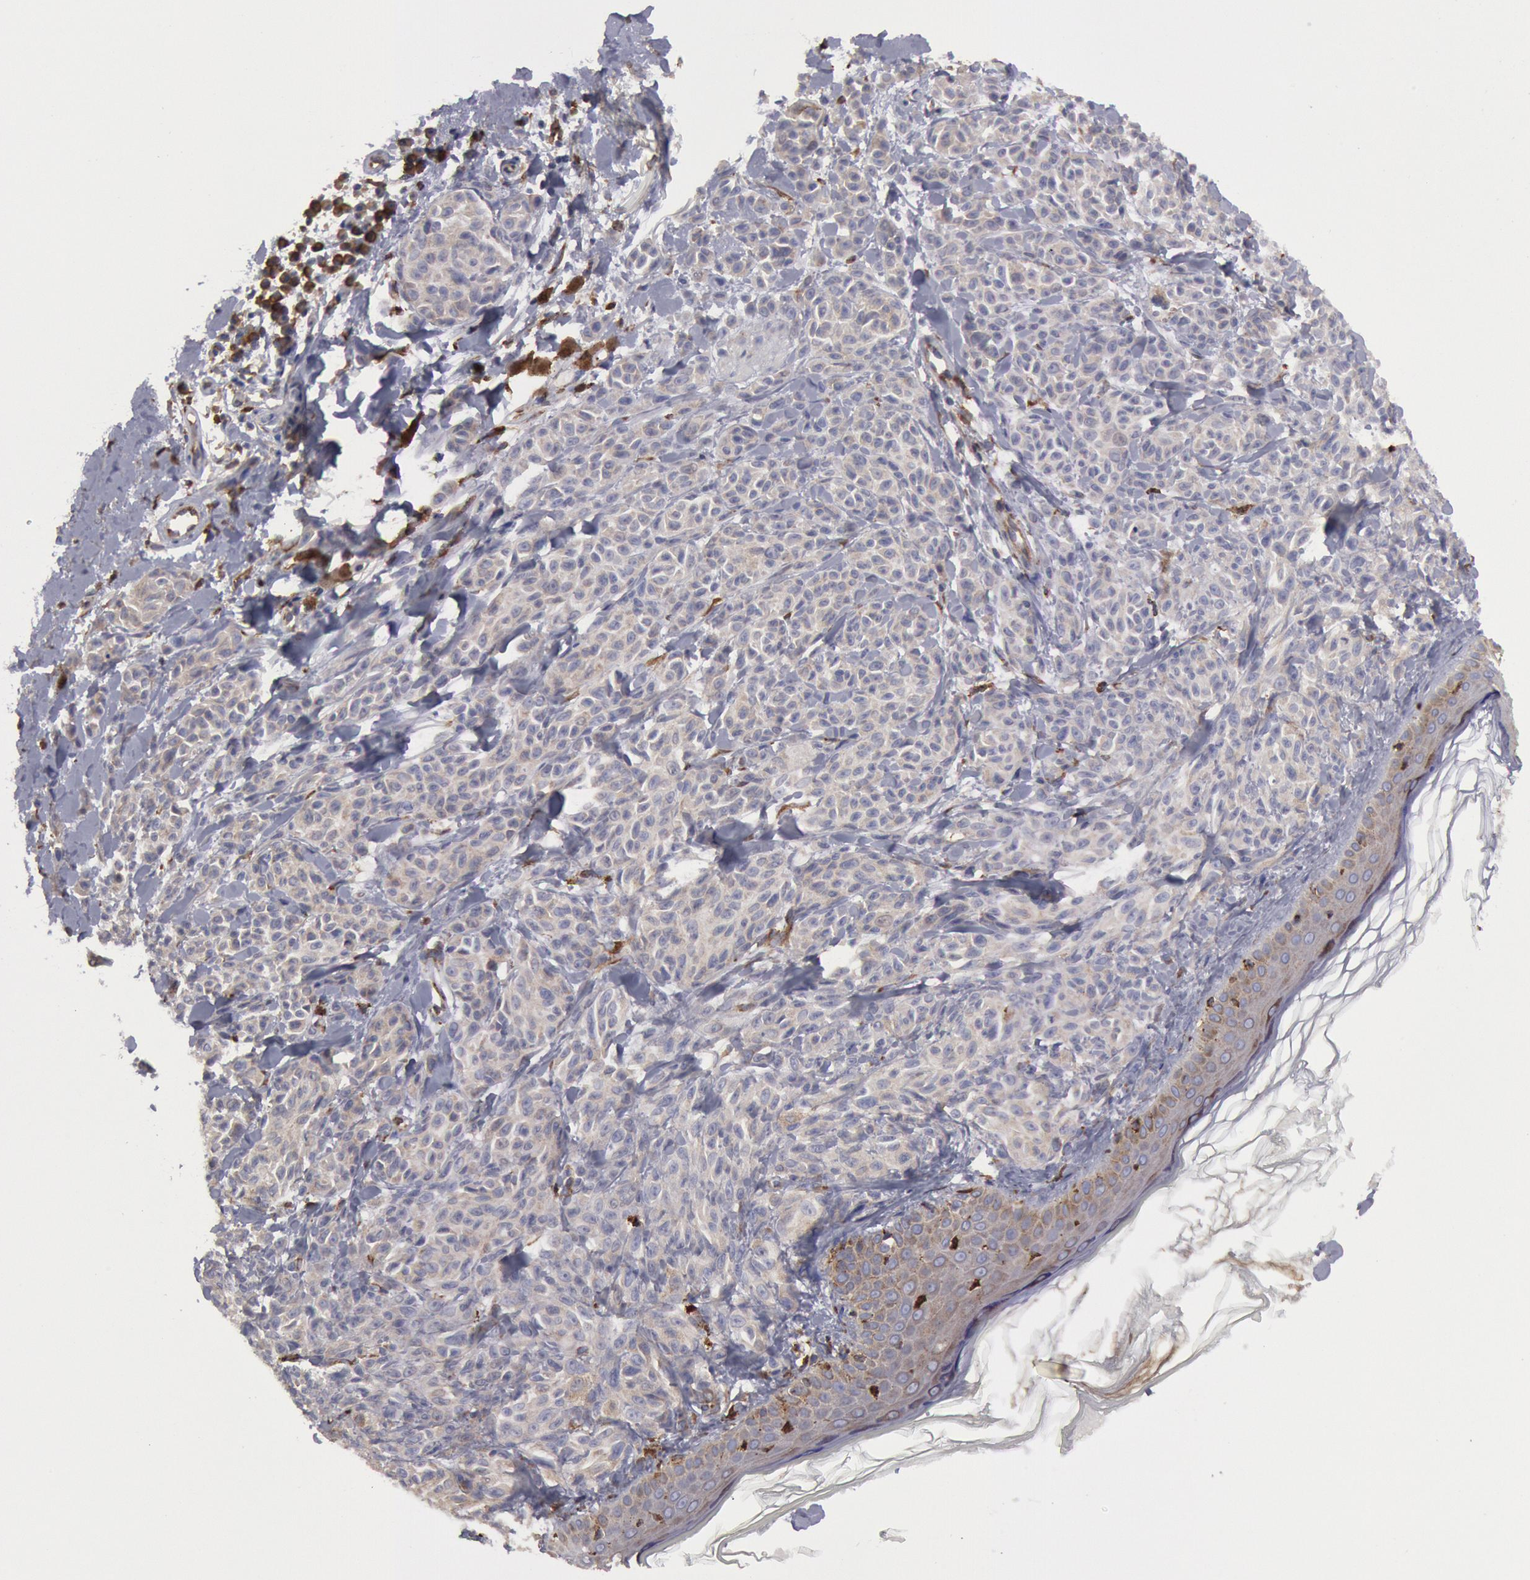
{"staining": {"intensity": "weak", "quantity": ">75%", "location": "cytoplasmic/membranous"}, "tissue": "melanoma", "cell_type": "Tumor cells", "image_type": "cancer", "snomed": [{"axis": "morphology", "description": "Malignant melanoma, NOS"}, {"axis": "topography", "description": "Skin"}], "caption": "A low amount of weak cytoplasmic/membranous expression is present in about >75% of tumor cells in melanoma tissue. The protein is stained brown, and the nuclei are stained in blue (DAB (3,3'-diaminobenzidine) IHC with brightfield microscopy, high magnification).", "gene": "ERP44", "patient": {"sex": "female", "age": 73}}